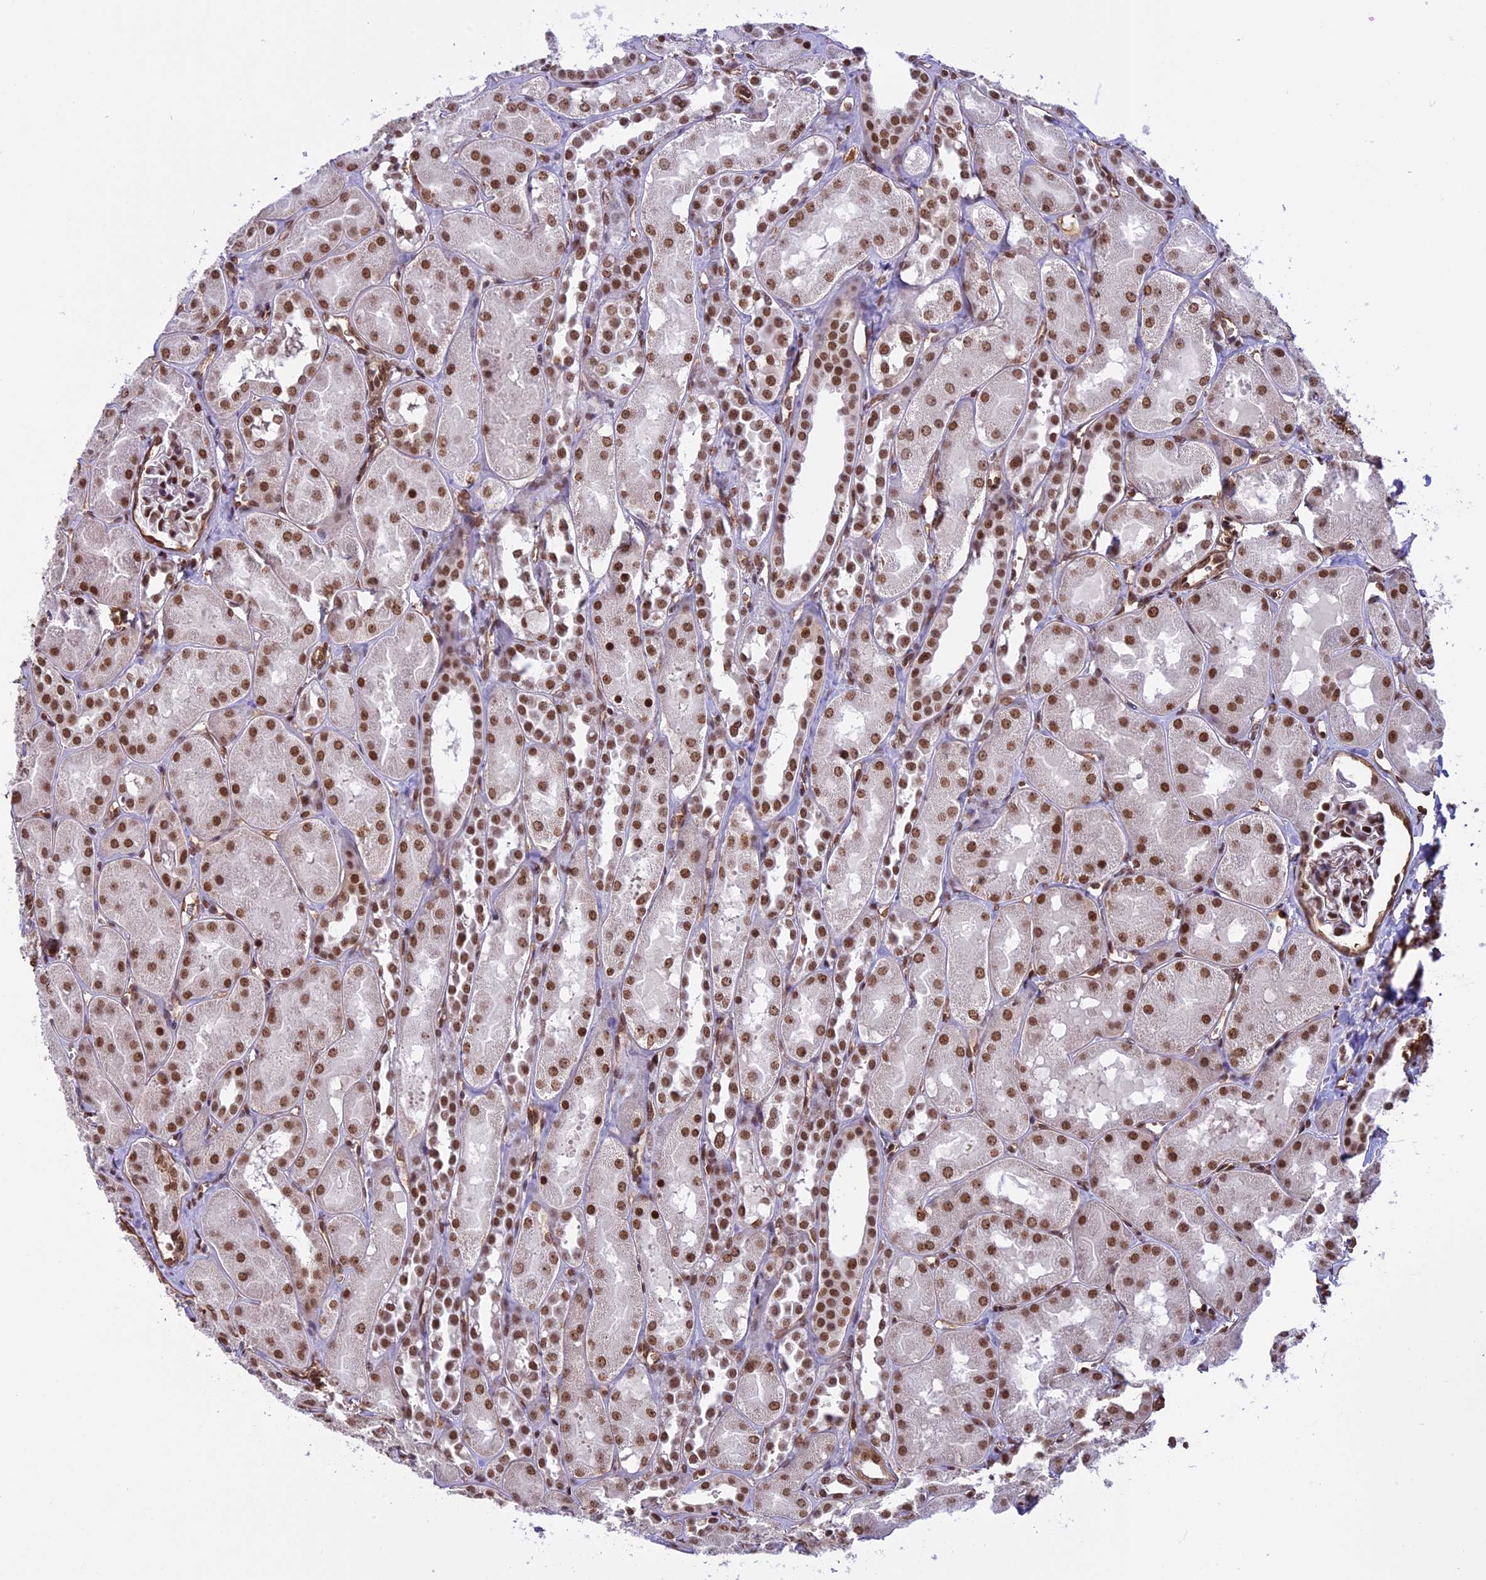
{"staining": {"intensity": "moderate", "quantity": ">75%", "location": "nuclear"}, "tissue": "kidney", "cell_type": "Cells in glomeruli", "image_type": "normal", "snomed": [{"axis": "morphology", "description": "Normal tissue, NOS"}, {"axis": "topography", "description": "Kidney"}, {"axis": "topography", "description": "Urinary bladder"}], "caption": "Immunohistochemical staining of benign human kidney reveals medium levels of moderate nuclear positivity in about >75% of cells in glomeruli. Immunohistochemistry stains the protein in brown and the nuclei are stained blue.", "gene": "MPHOSPH8", "patient": {"sex": "male", "age": 16}}